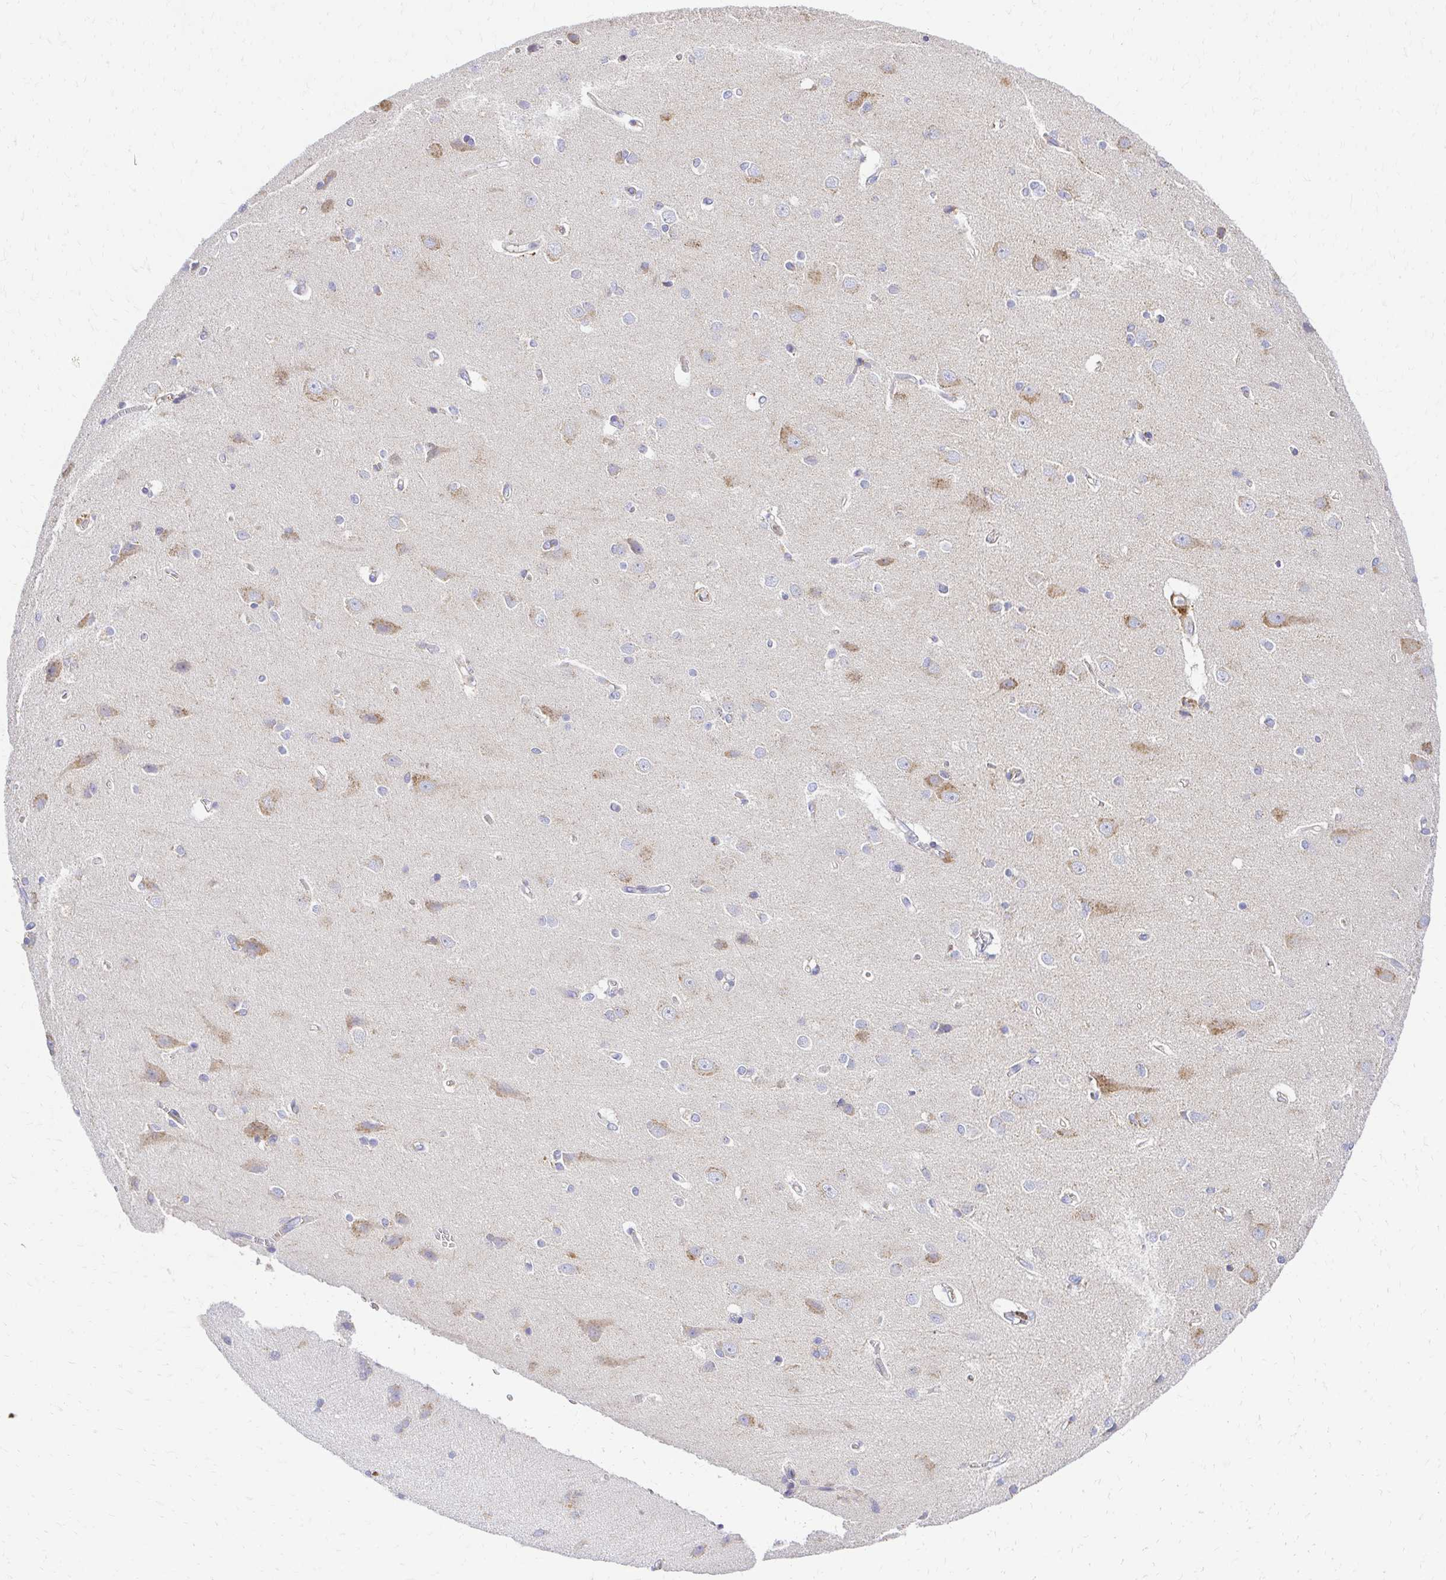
{"staining": {"intensity": "moderate", "quantity": "<25%", "location": "cytoplasmic/membranous"}, "tissue": "cerebral cortex", "cell_type": "Endothelial cells", "image_type": "normal", "snomed": [{"axis": "morphology", "description": "Normal tissue, NOS"}, {"axis": "topography", "description": "Cerebral cortex"}], "caption": "A micrograph of human cerebral cortex stained for a protein demonstrates moderate cytoplasmic/membranous brown staining in endothelial cells. The protein is shown in brown color, while the nuclei are stained blue.", "gene": "MRPL13", "patient": {"sex": "male", "age": 37}}